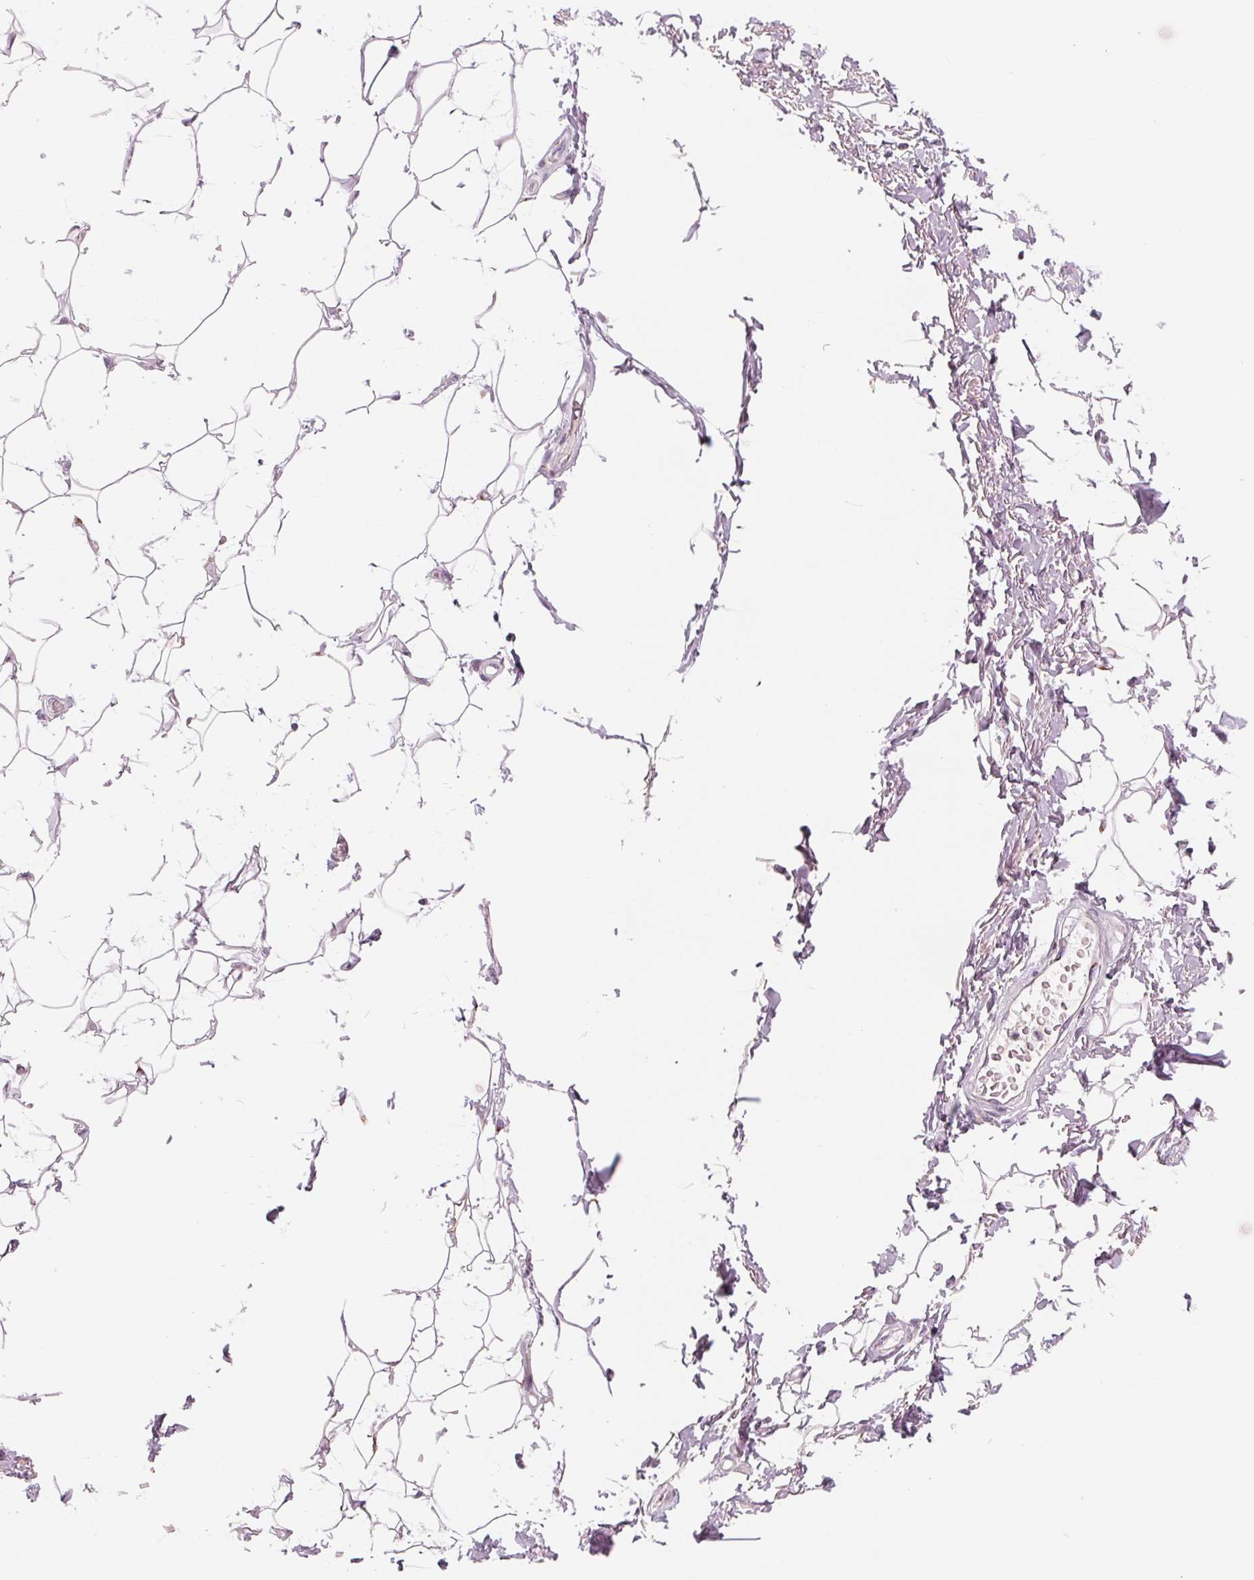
{"staining": {"intensity": "negative", "quantity": "none", "location": "none"}, "tissue": "adipose tissue", "cell_type": "Adipocytes", "image_type": "normal", "snomed": [{"axis": "morphology", "description": "Normal tissue, NOS"}, {"axis": "topography", "description": "Peripheral nerve tissue"}], "caption": "High power microscopy histopathology image of an immunohistochemistry image of normal adipose tissue, revealing no significant staining in adipocytes. (DAB immunohistochemistry (IHC) visualized using brightfield microscopy, high magnification).", "gene": "IL9R", "patient": {"sex": "male", "age": 51}}